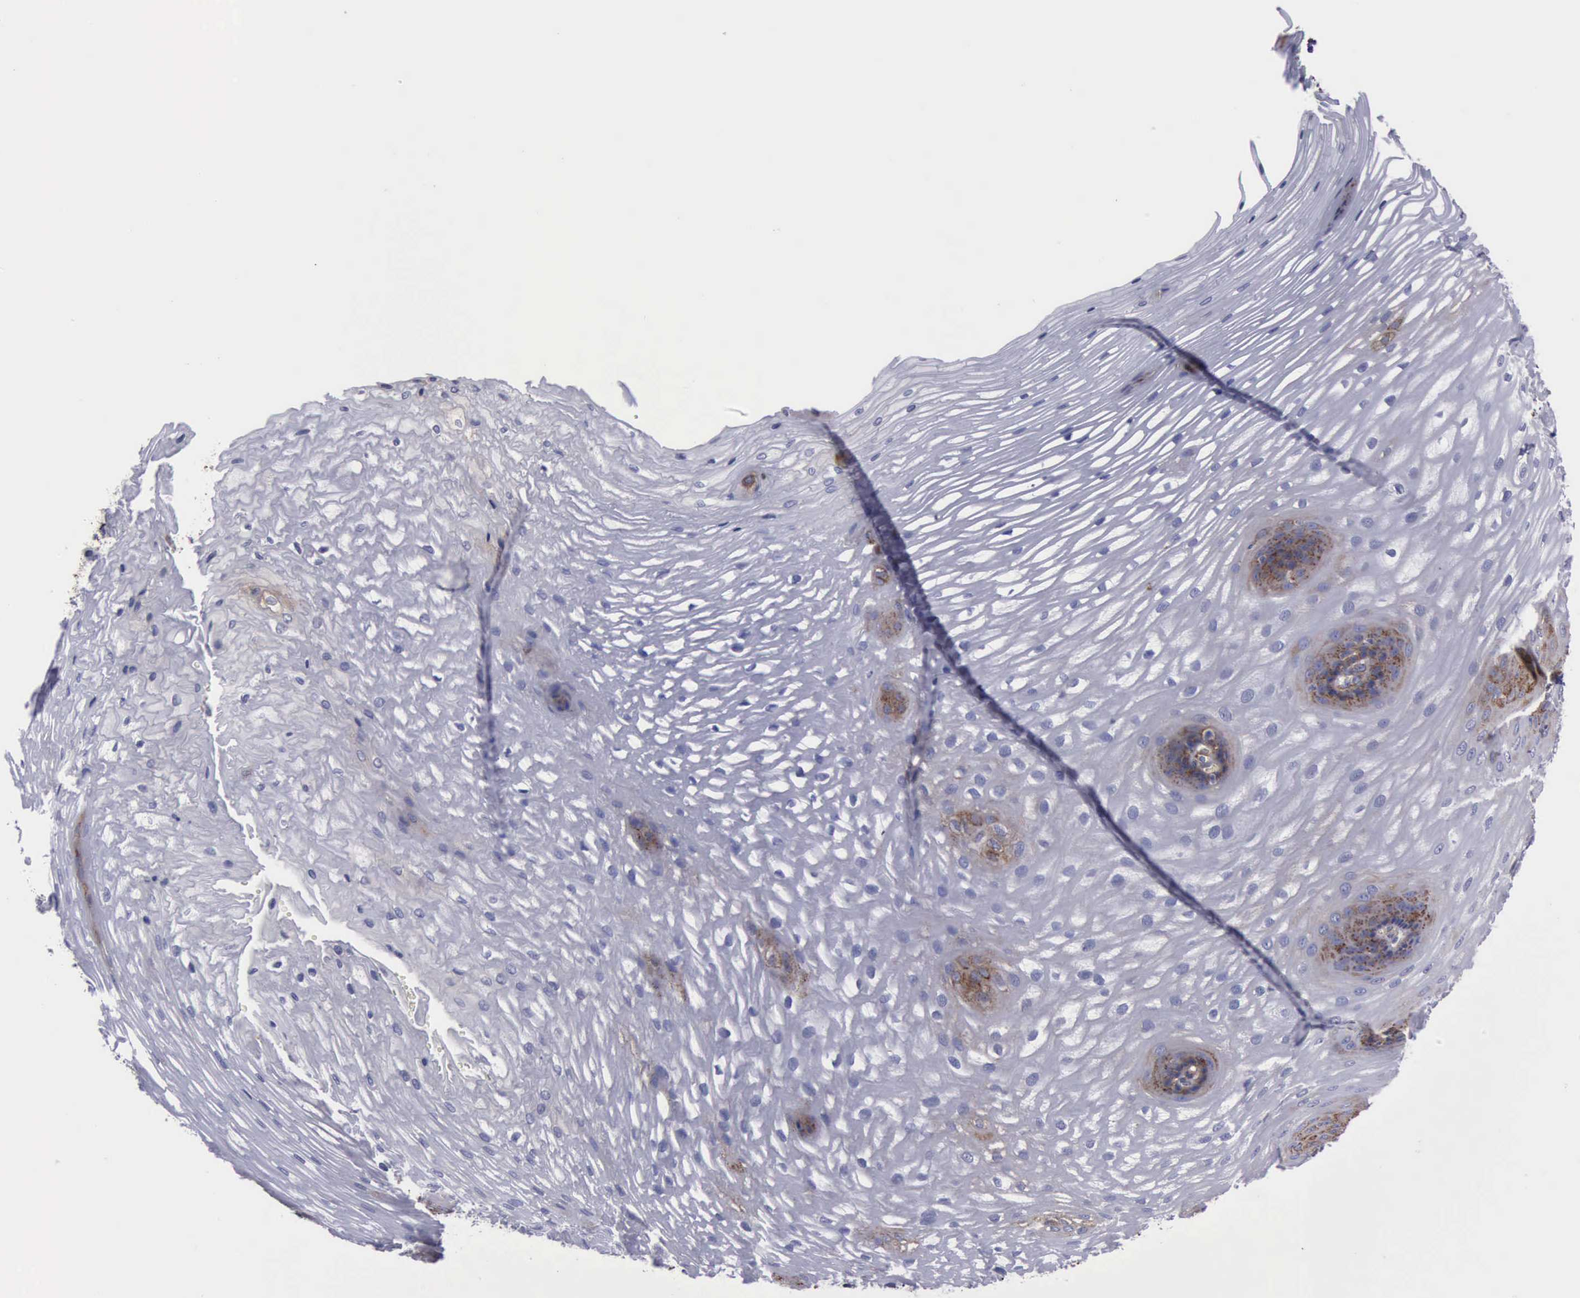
{"staining": {"intensity": "strong", "quantity": "<25%", "location": "cytoplasmic/membranous"}, "tissue": "esophagus", "cell_type": "Squamous epithelial cells", "image_type": "normal", "snomed": [{"axis": "morphology", "description": "Normal tissue, NOS"}, {"axis": "morphology", "description": "Adenocarcinoma, NOS"}, {"axis": "topography", "description": "Esophagus"}, {"axis": "topography", "description": "Stomach"}], "caption": "Esophagus stained with DAB (3,3'-diaminobenzidine) IHC displays medium levels of strong cytoplasmic/membranous positivity in about <25% of squamous epithelial cells.", "gene": "FLNA", "patient": {"sex": "male", "age": 62}}